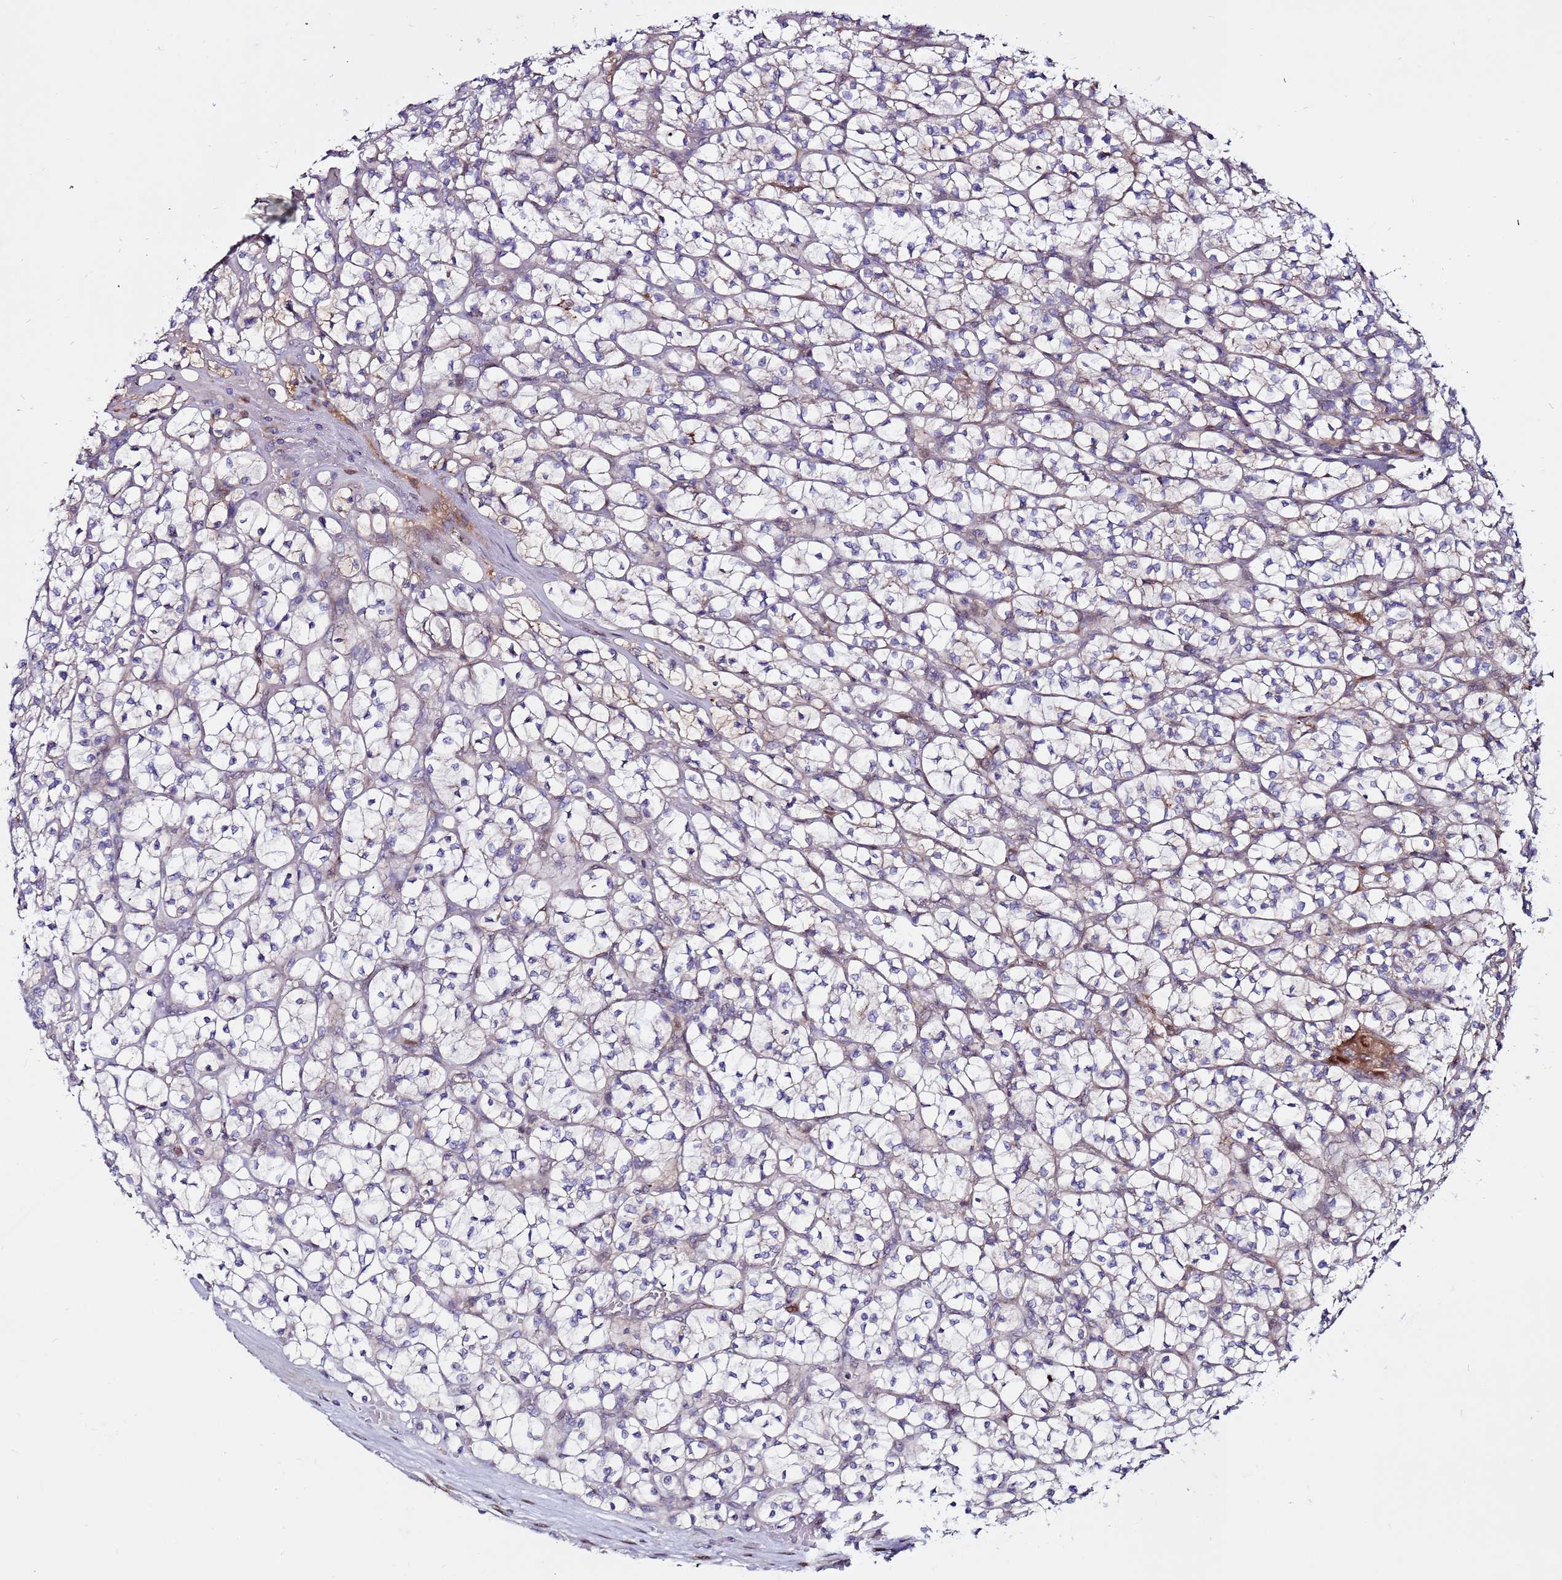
{"staining": {"intensity": "weak", "quantity": "<25%", "location": "cytoplasmic/membranous"}, "tissue": "renal cancer", "cell_type": "Tumor cells", "image_type": "cancer", "snomed": [{"axis": "morphology", "description": "Adenocarcinoma, NOS"}, {"axis": "topography", "description": "Kidney"}], "caption": "Immunohistochemical staining of human renal cancer (adenocarcinoma) shows no significant staining in tumor cells.", "gene": "CCDC71", "patient": {"sex": "female", "age": 64}}